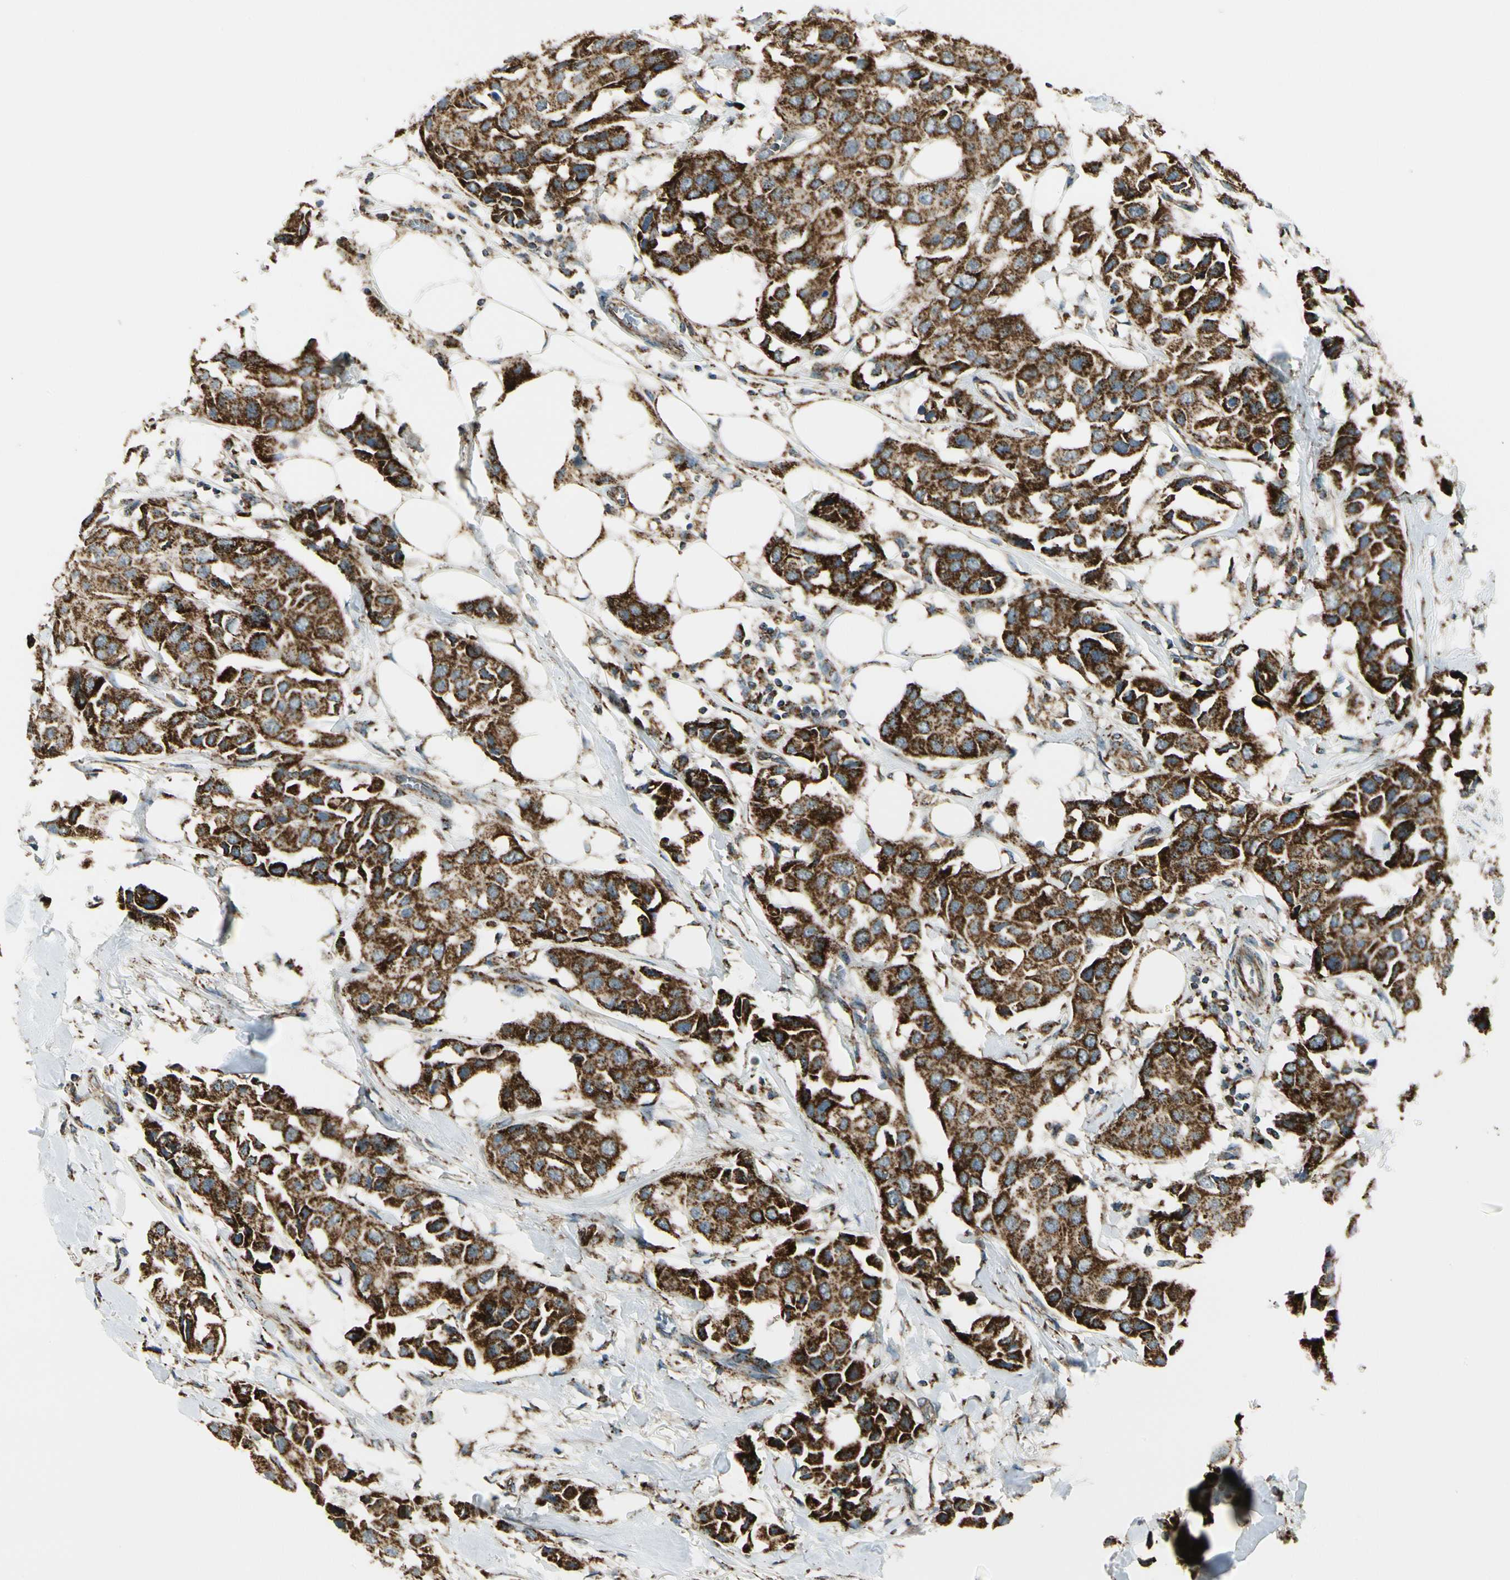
{"staining": {"intensity": "strong", "quantity": ">75%", "location": "cytoplasmic/membranous"}, "tissue": "breast cancer", "cell_type": "Tumor cells", "image_type": "cancer", "snomed": [{"axis": "morphology", "description": "Duct carcinoma"}, {"axis": "topography", "description": "Breast"}], "caption": "This micrograph exhibits IHC staining of human breast intraductal carcinoma, with high strong cytoplasmic/membranous positivity in about >75% of tumor cells.", "gene": "EPHB3", "patient": {"sex": "female", "age": 80}}